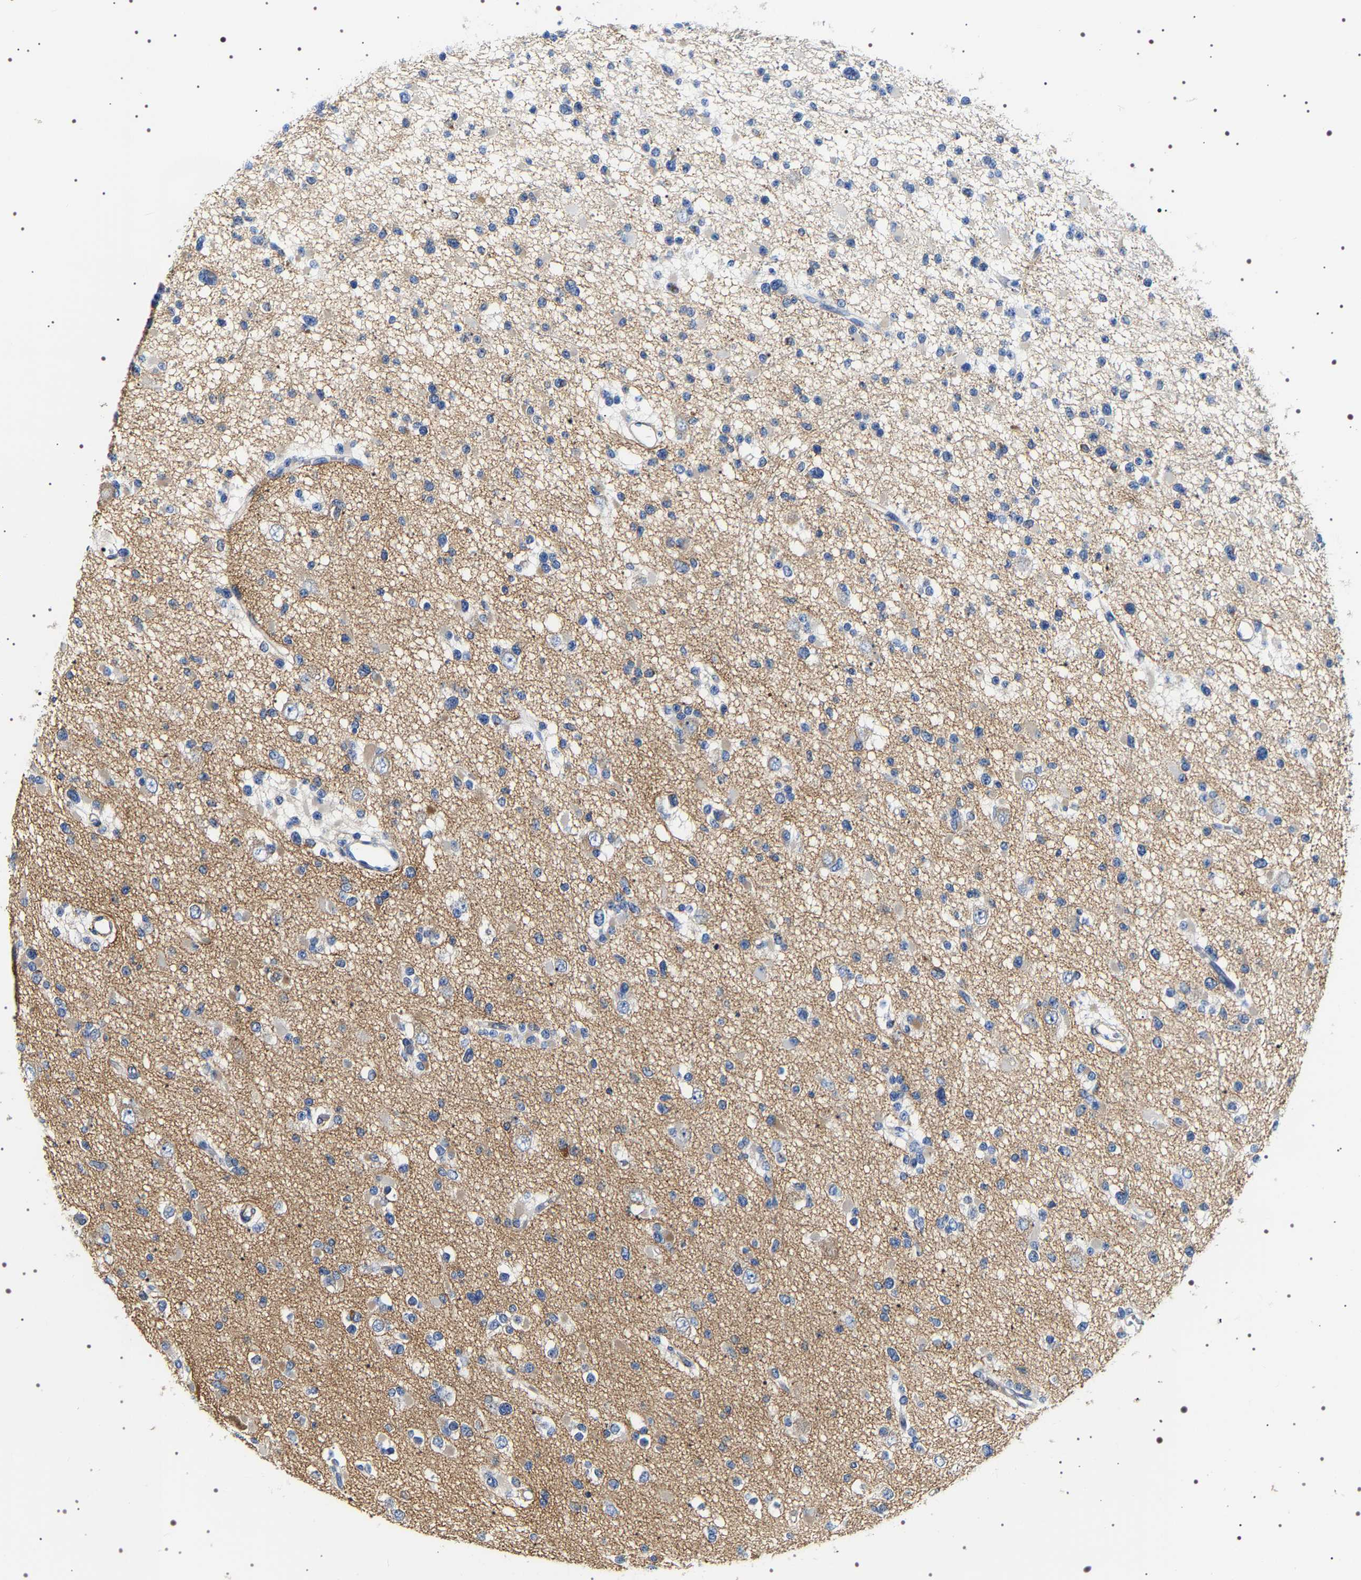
{"staining": {"intensity": "weak", "quantity": "<25%", "location": "cytoplasmic/membranous"}, "tissue": "glioma", "cell_type": "Tumor cells", "image_type": "cancer", "snomed": [{"axis": "morphology", "description": "Glioma, malignant, Low grade"}, {"axis": "topography", "description": "Brain"}], "caption": "DAB (3,3'-diaminobenzidine) immunohistochemical staining of human glioma reveals no significant staining in tumor cells. The staining is performed using DAB (3,3'-diaminobenzidine) brown chromogen with nuclei counter-stained in using hematoxylin.", "gene": "SQLE", "patient": {"sex": "female", "age": 22}}